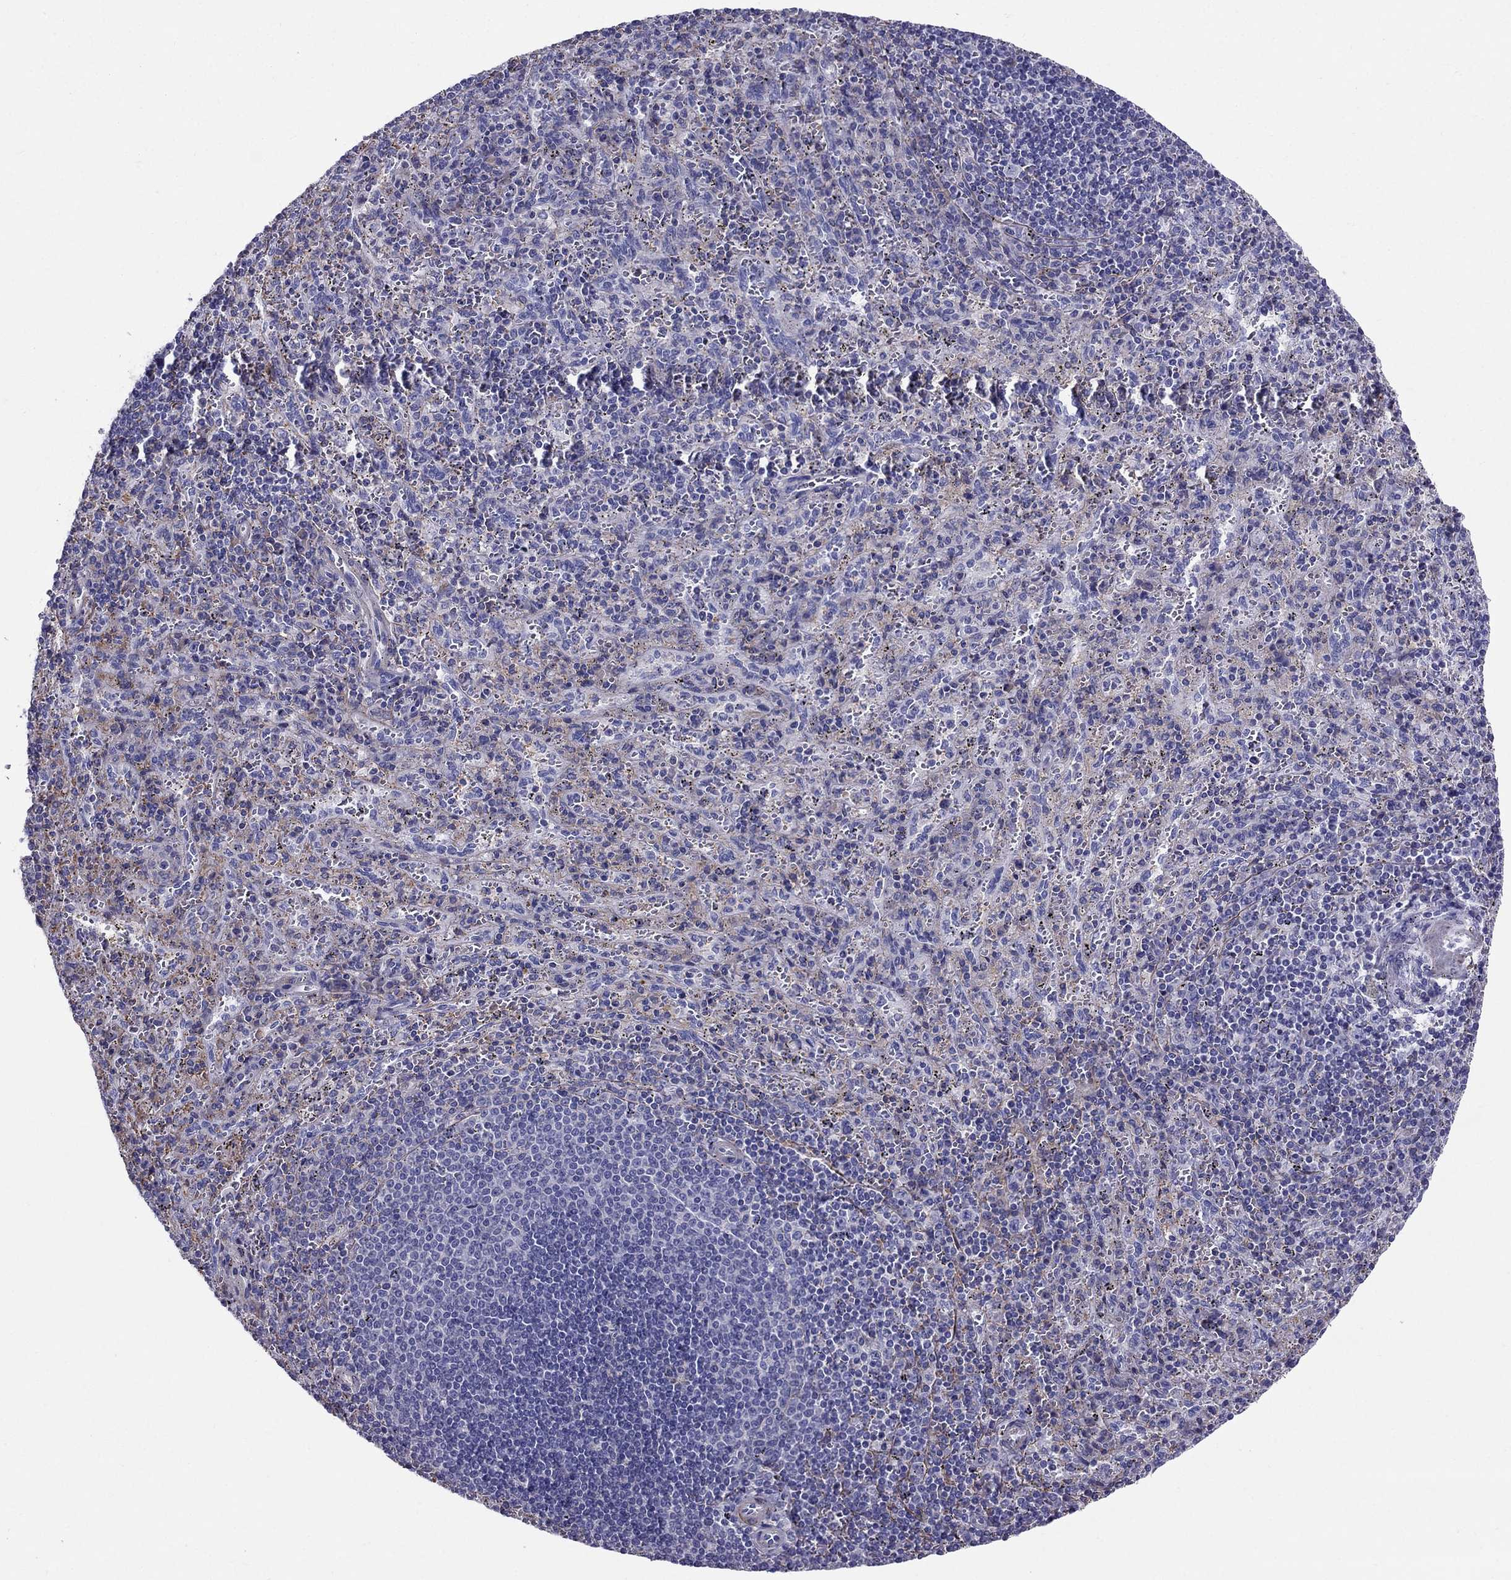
{"staining": {"intensity": "negative", "quantity": "none", "location": "none"}, "tissue": "spleen", "cell_type": "Cells in red pulp", "image_type": "normal", "snomed": [{"axis": "morphology", "description": "Normal tissue, NOS"}, {"axis": "topography", "description": "Spleen"}], "caption": "A high-resolution histopathology image shows immunohistochemistry staining of normal spleen, which shows no significant staining in cells in red pulp.", "gene": "GPR50", "patient": {"sex": "male", "age": 57}}